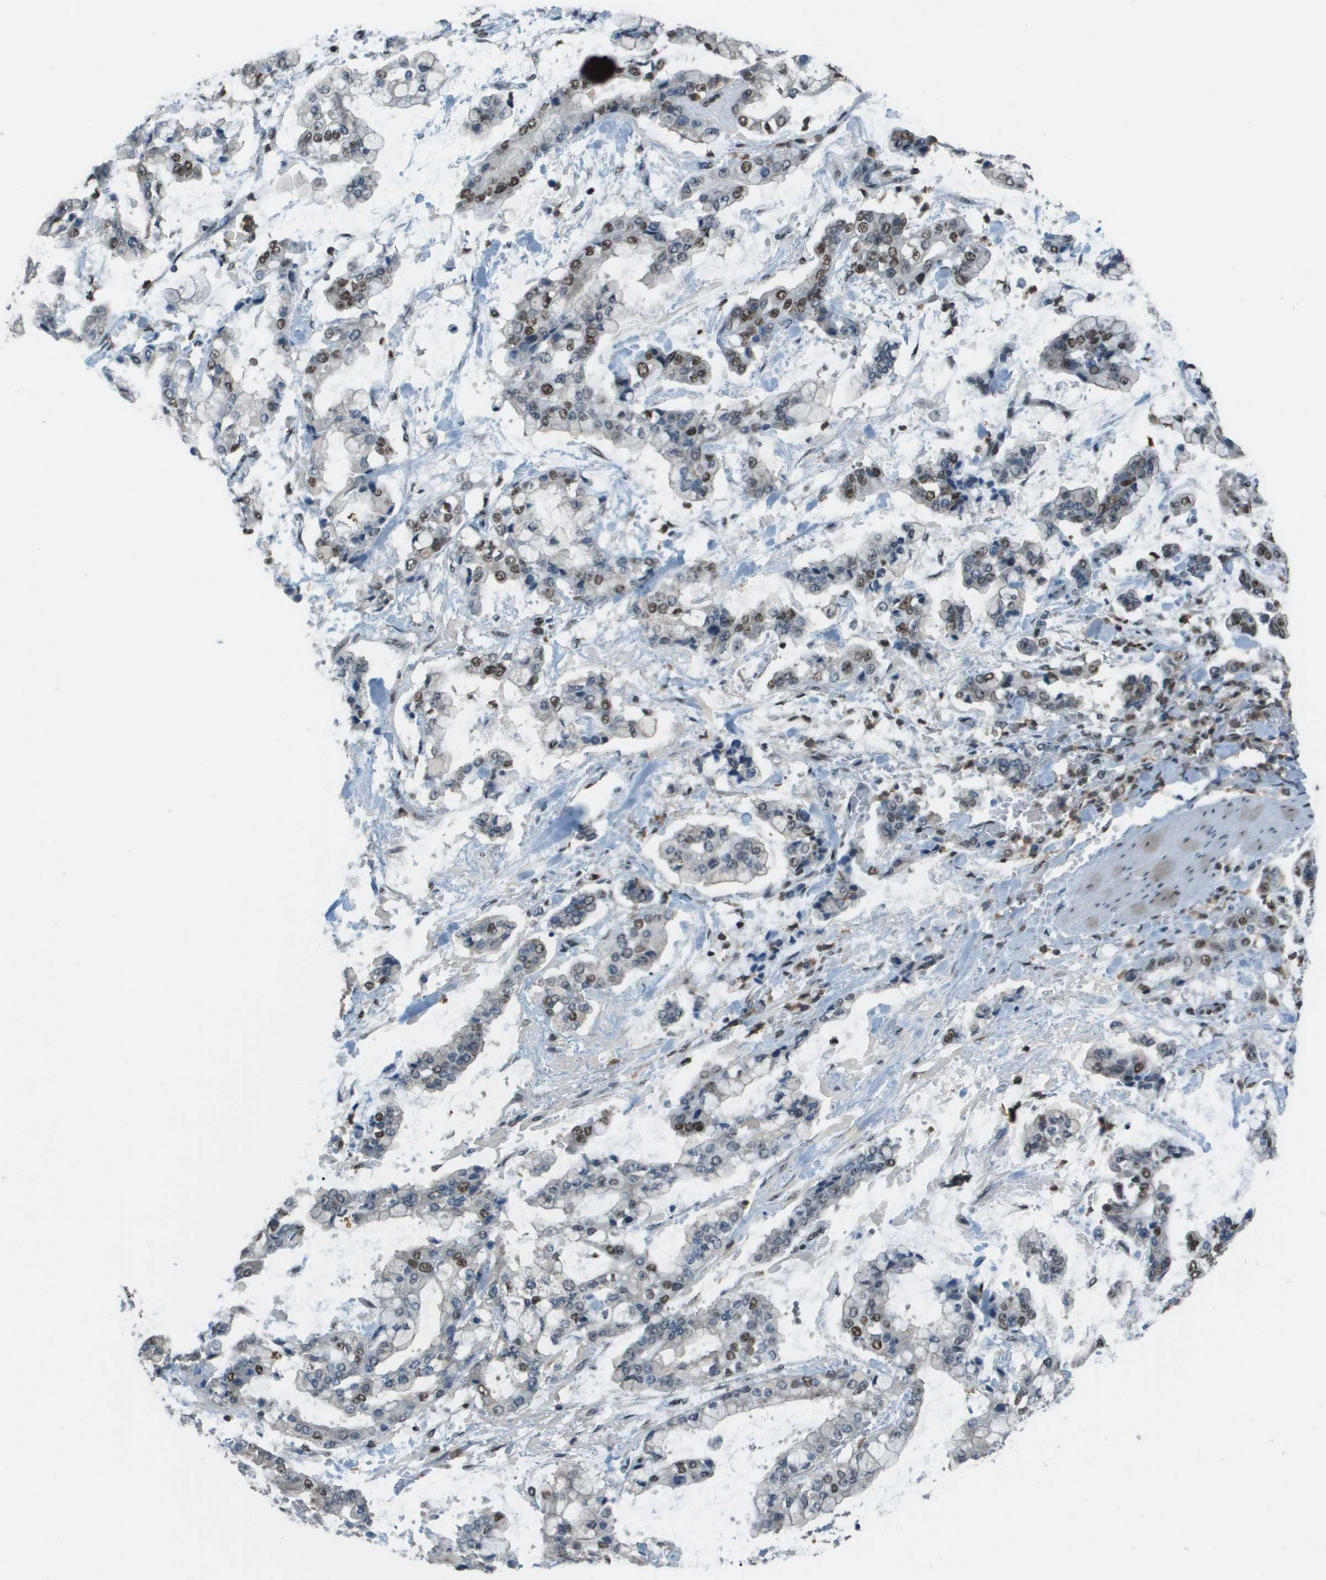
{"staining": {"intensity": "strong", "quantity": "<25%", "location": "nuclear"}, "tissue": "stomach cancer", "cell_type": "Tumor cells", "image_type": "cancer", "snomed": [{"axis": "morphology", "description": "Normal tissue, NOS"}, {"axis": "morphology", "description": "Adenocarcinoma, NOS"}, {"axis": "topography", "description": "Stomach, upper"}, {"axis": "topography", "description": "Stomach"}], "caption": "Strong nuclear staining is seen in about <25% of tumor cells in stomach adenocarcinoma.", "gene": "DEPDC1", "patient": {"sex": "male", "age": 76}}